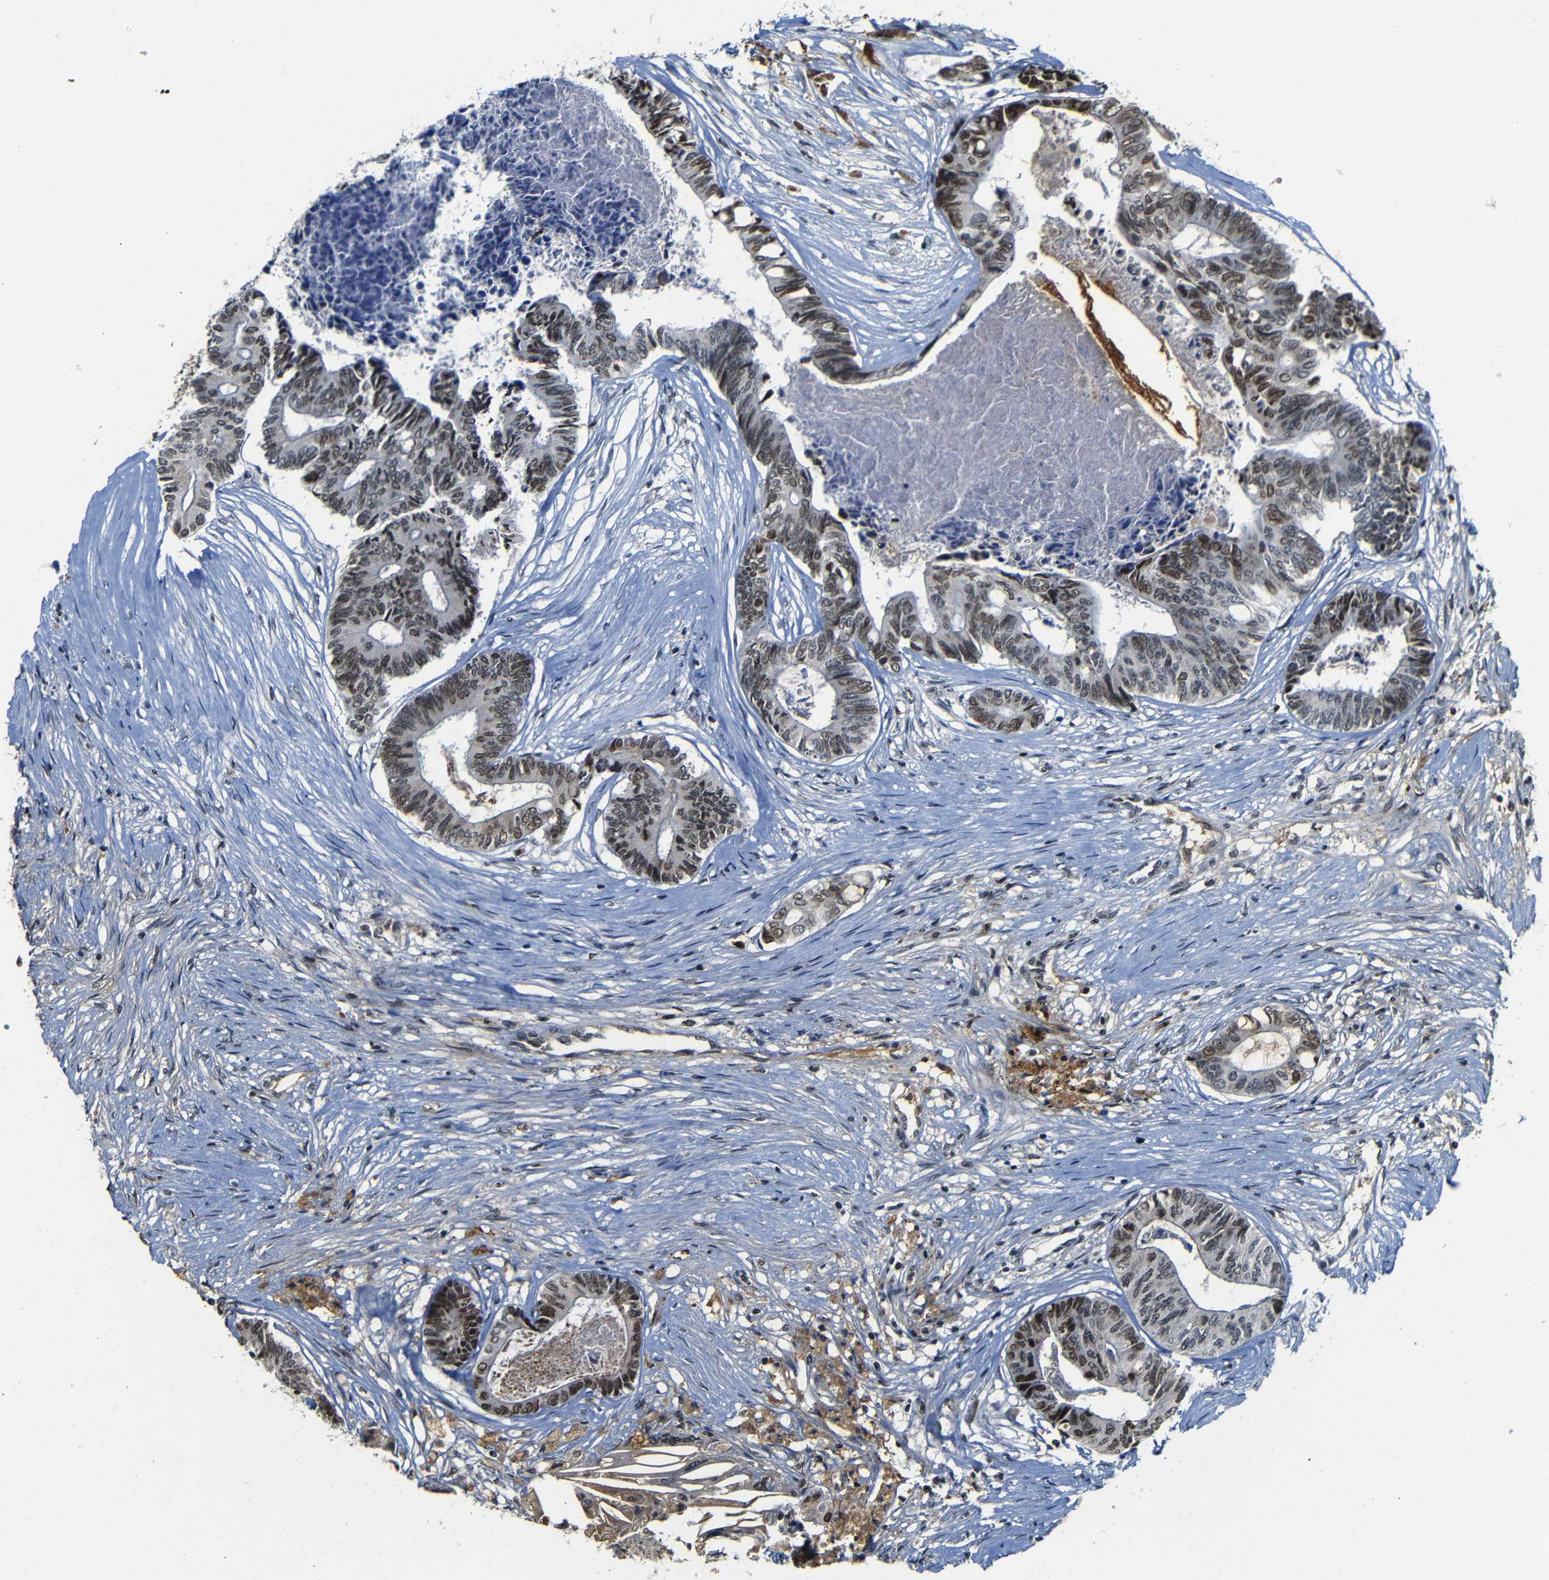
{"staining": {"intensity": "moderate", "quantity": "25%-75%", "location": "nuclear"}, "tissue": "colorectal cancer", "cell_type": "Tumor cells", "image_type": "cancer", "snomed": [{"axis": "morphology", "description": "Adenocarcinoma, NOS"}, {"axis": "topography", "description": "Rectum"}], "caption": "IHC histopathology image of human colorectal adenocarcinoma stained for a protein (brown), which exhibits medium levels of moderate nuclear positivity in about 25%-75% of tumor cells.", "gene": "MYC", "patient": {"sex": "male", "age": 63}}